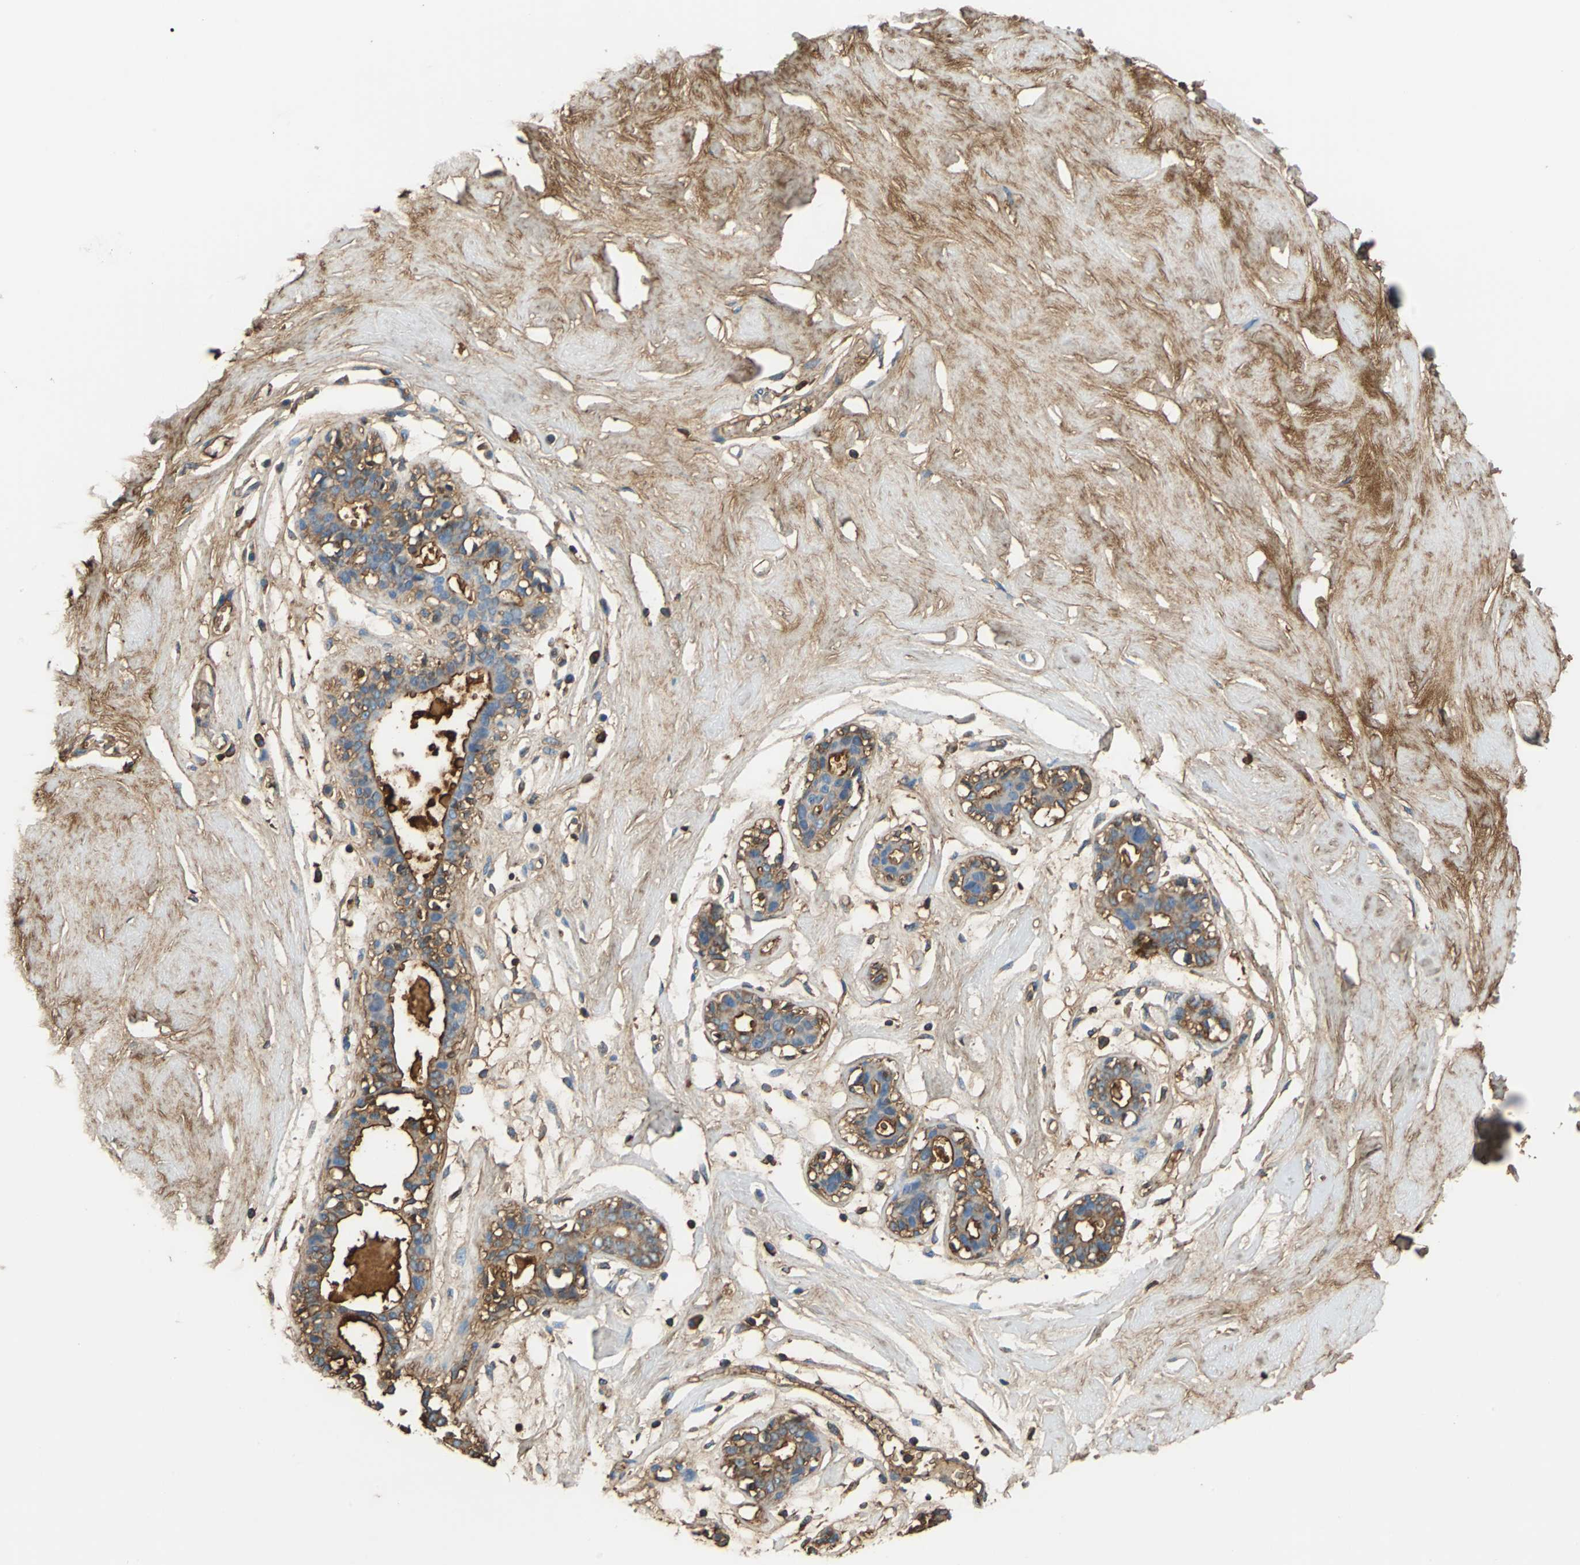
{"staining": {"intensity": "negative", "quantity": "none", "location": "none"}, "tissue": "breast", "cell_type": "Adipocytes", "image_type": "normal", "snomed": [{"axis": "morphology", "description": "Normal tissue, NOS"}, {"axis": "topography", "description": "Breast"}, {"axis": "topography", "description": "Soft tissue"}], "caption": "Adipocytes are negative for brown protein staining in benign breast. Brightfield microscopy of immunohistochemistry stained with DAB (3,3'-diaminobenzidine) (brown) and hematoxylin (blue), captured at high magnification.", "gene": "ALB", "patient": {"sex": "female", "age": 25}}